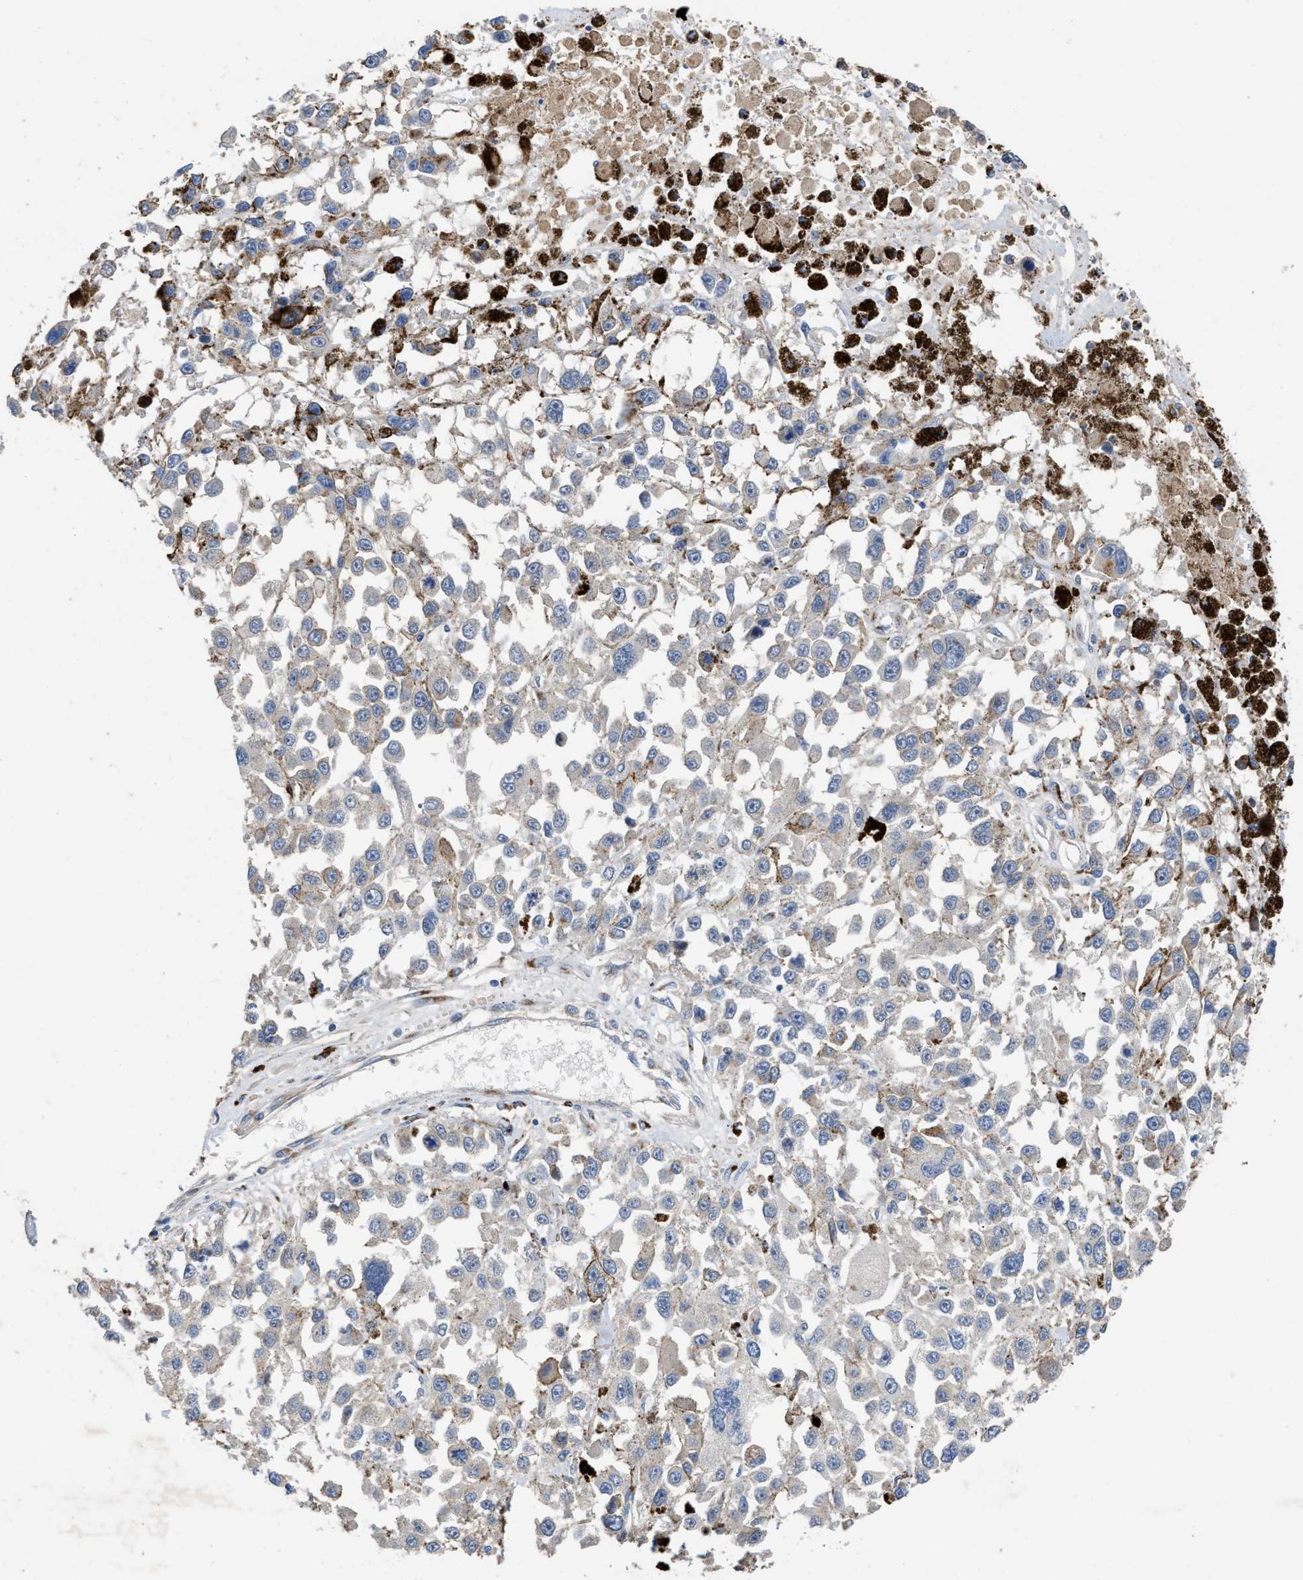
{"staining": {"intensity": "negative", "quantity": "none", "location": "none"}, "tissue": "melanoma", "cell_type": "Tumor cells", "image_type": "cancer", "snomed": [{"axis": "morphology", "description": "Malignant melanoma, Metastatic site"}, {"axis": "topography", "description": "Lymph node"}], "caption": "The immunohistochemistry image has no significant expression in tumor cells of malignant melanoma (metastatic site) tissue. (DAB (3,3'-diaminobenzidine) immunohistochemistry visualized using brightfield microscopy, high magnification).", "gene": "SIK2", "patient": {"sex": "male", "age": 59}}